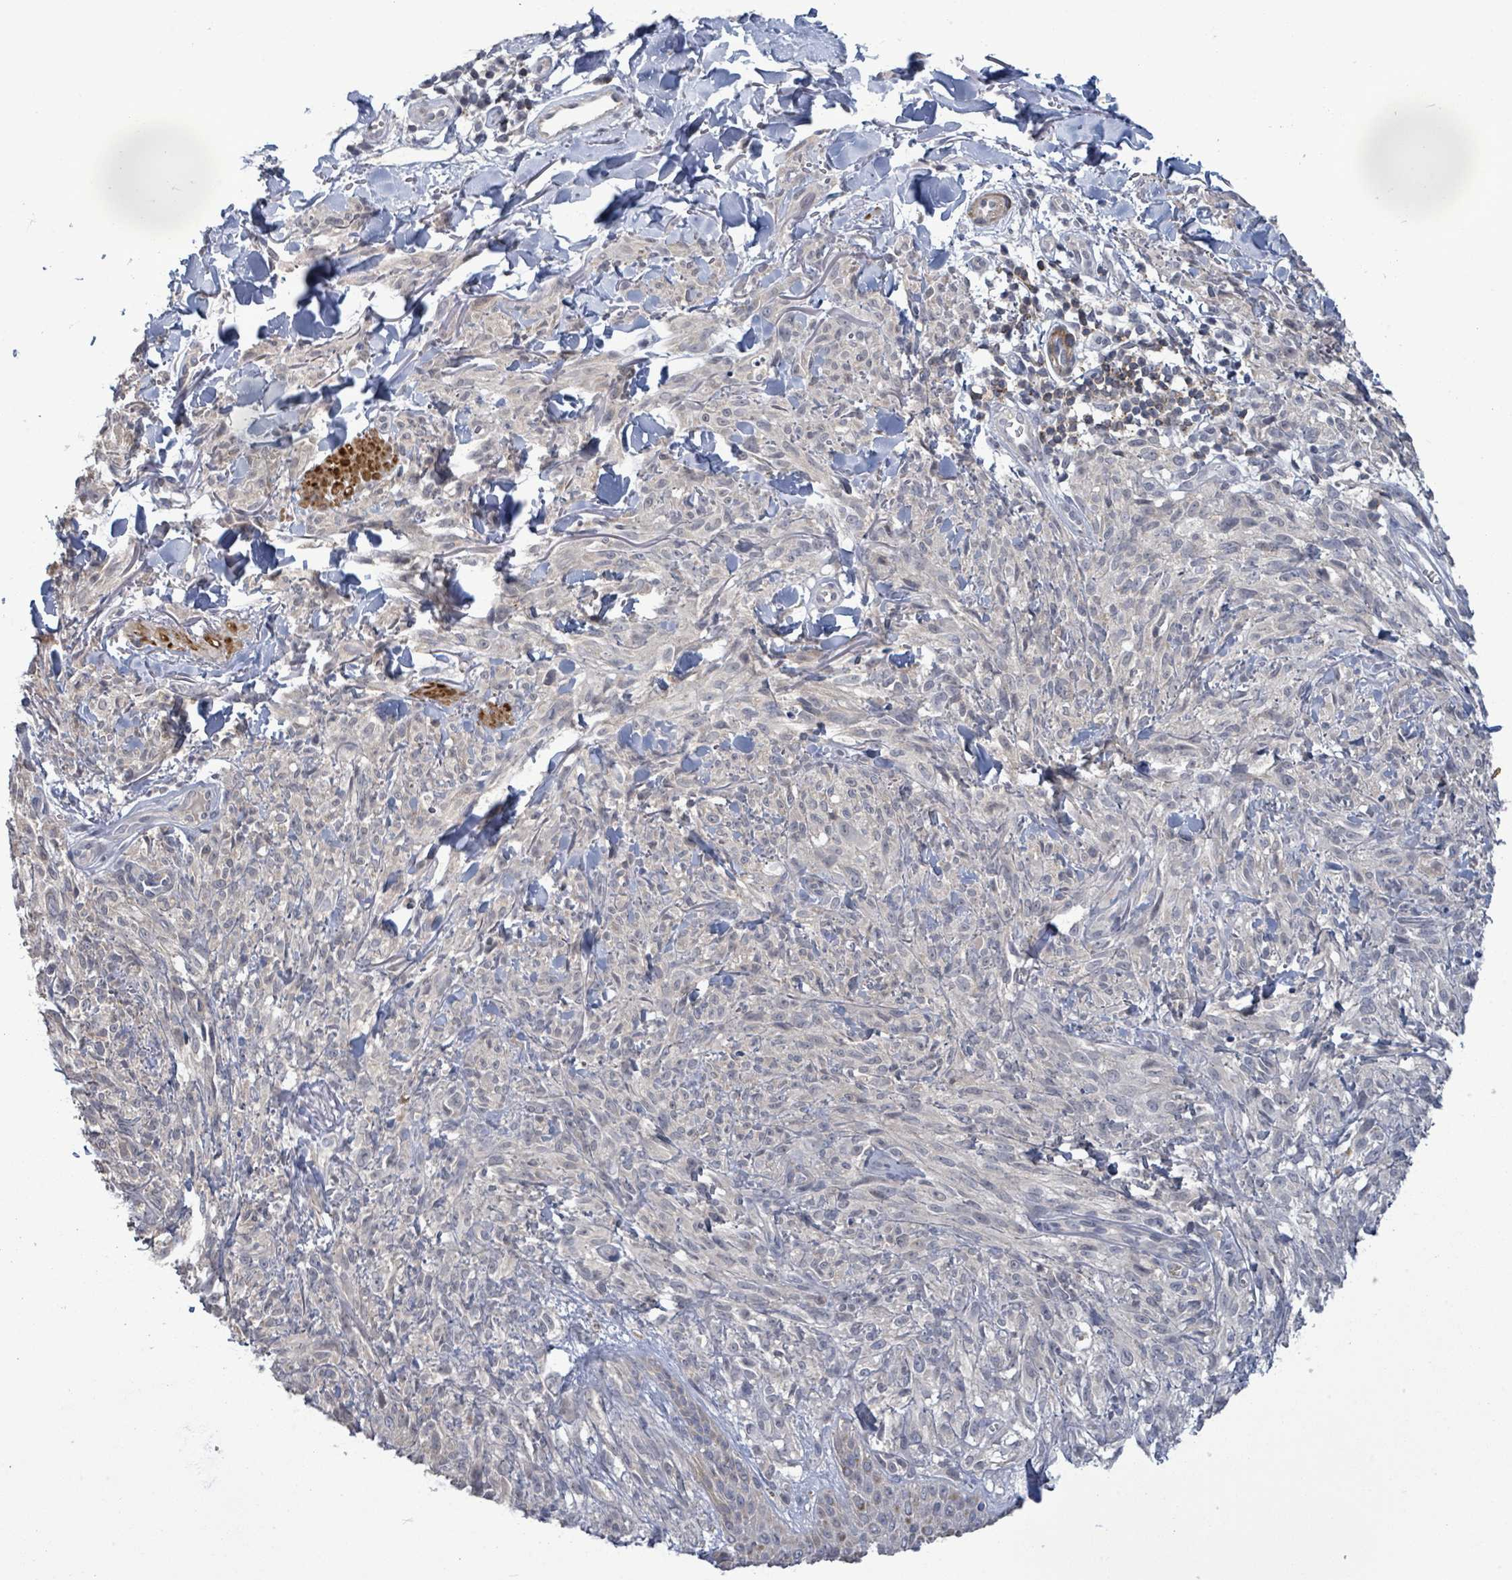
{"staining": {"intensity": "negative", "quantity": "none", "location": "none"}, "tissue": "melanoma", "cell_type": "Tumor cells", "image_type": "cancer", "snomed": [{"axis": "morphology", "description": "Malignant melanoma, NOS"}, {"axis": "topography", "description": "Skin of forearm"}], "caption": "Immunohistochemistry of human malignant melanoma shows no positivity in tumor cells. (DAB (3,3'-diaminobenzidine) IHC with hematoxylin counter stain).", "gene": "AMMECR1", "patient": {"sex": "female", "age": 65}}